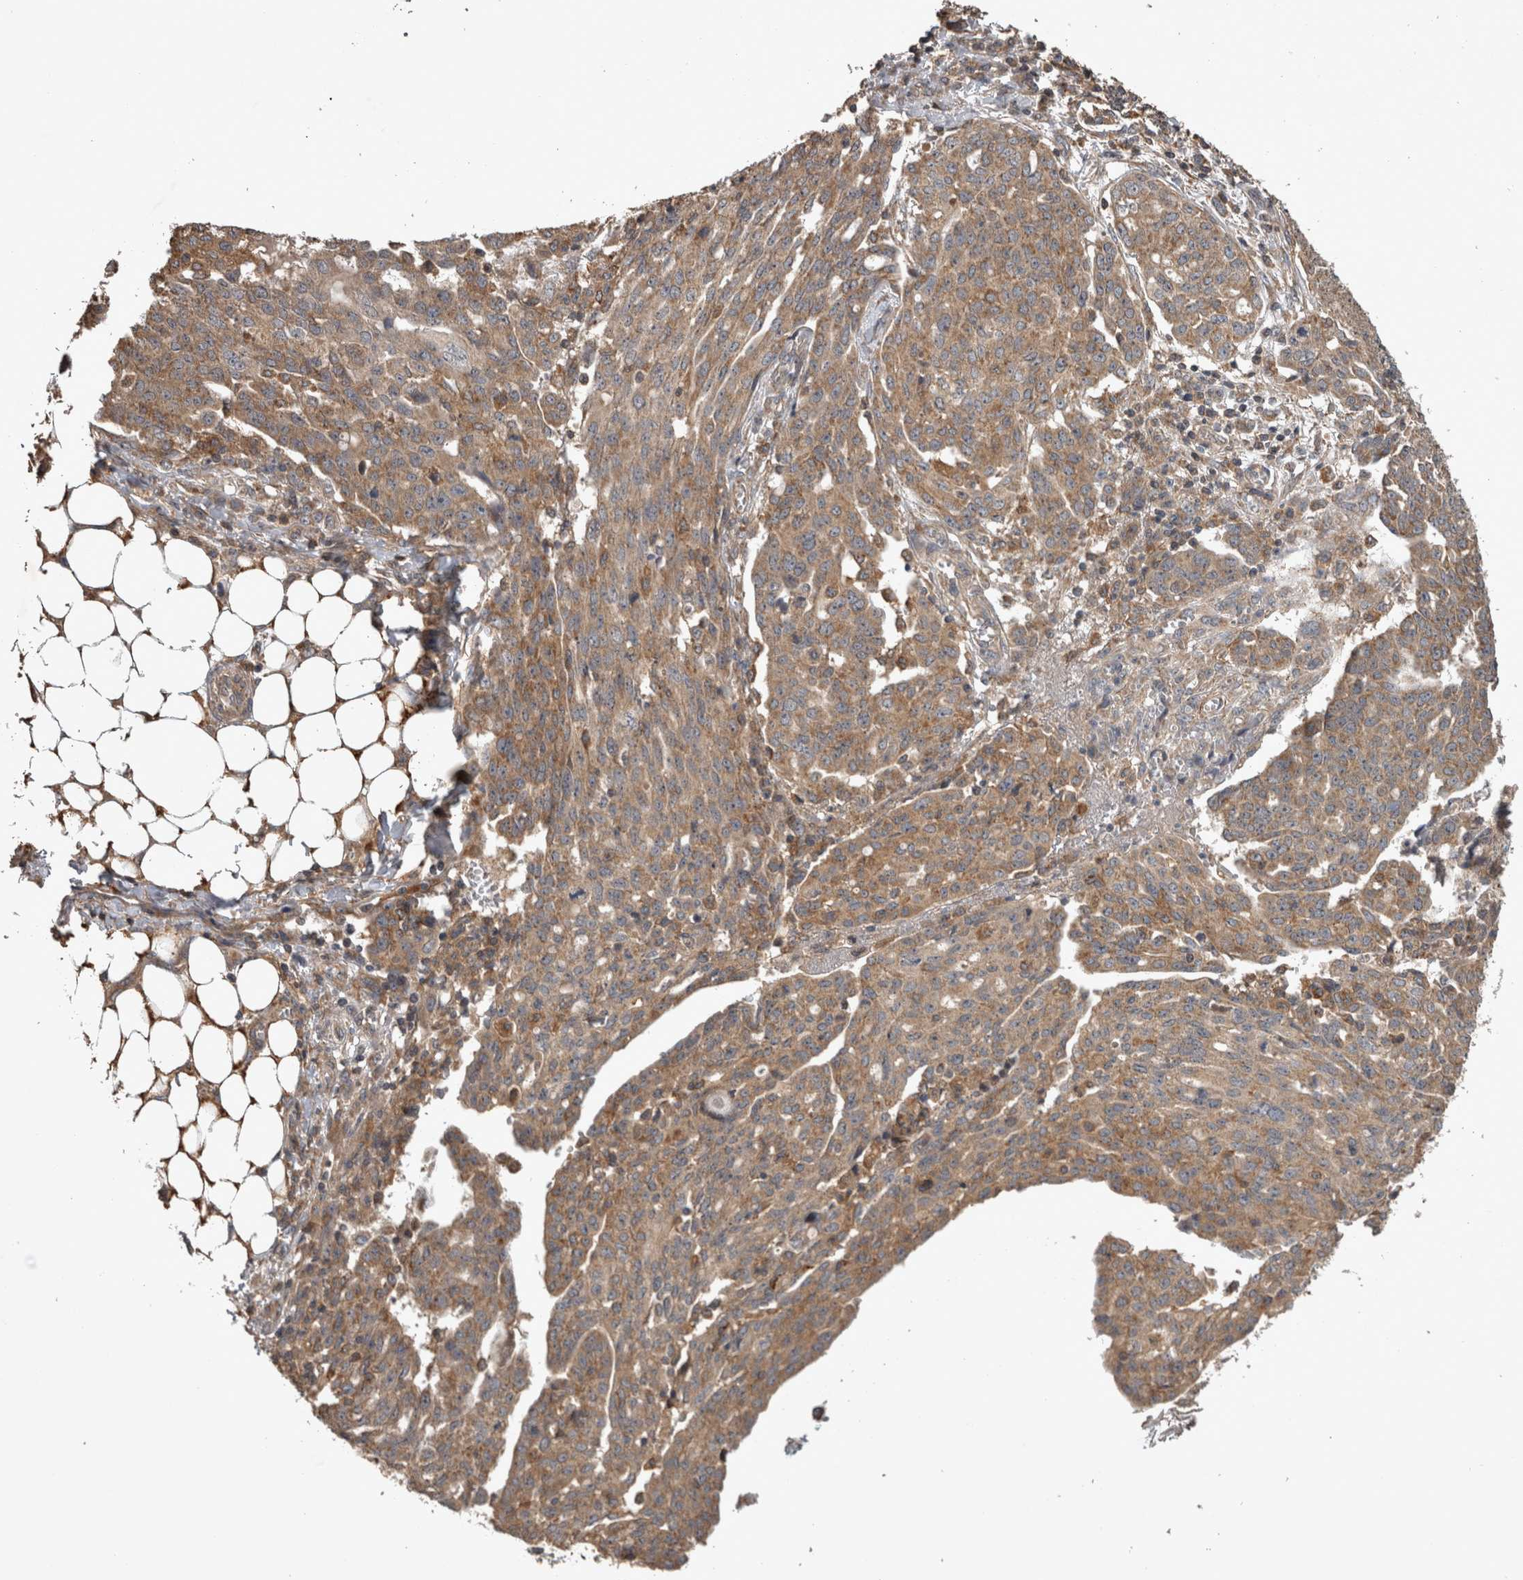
{"staining": {"intensity": "moderate", "quantity": ">75%", "location": "cytoplasmic/membranous"}, "tissue": "ovarian cancer", "cell_type": "Tumor cells", "image_type": "cancer", "snomed": [{"axis": "morphology", "description": "Cystadenocarcinoma, serous, NOS"}, {"axis": "topography", "description": "Soft tissue"}, {"axis": "topography", "description": "Ovary"}], "caption": "A brown stain shows moderate cytoplasmic/membranous positivity of a protein in ovarian serous cystadenocarcinoma tumor cells. The staining was performed using DAB (3,3'-diaminobenzidine) to visualize the protein expression in brown, while the nuclei were stained in blue with hematoxylin (Magnification: 20x).", "gene": "TRMT61B", "patient": {"sex": "female", "age": 57}}